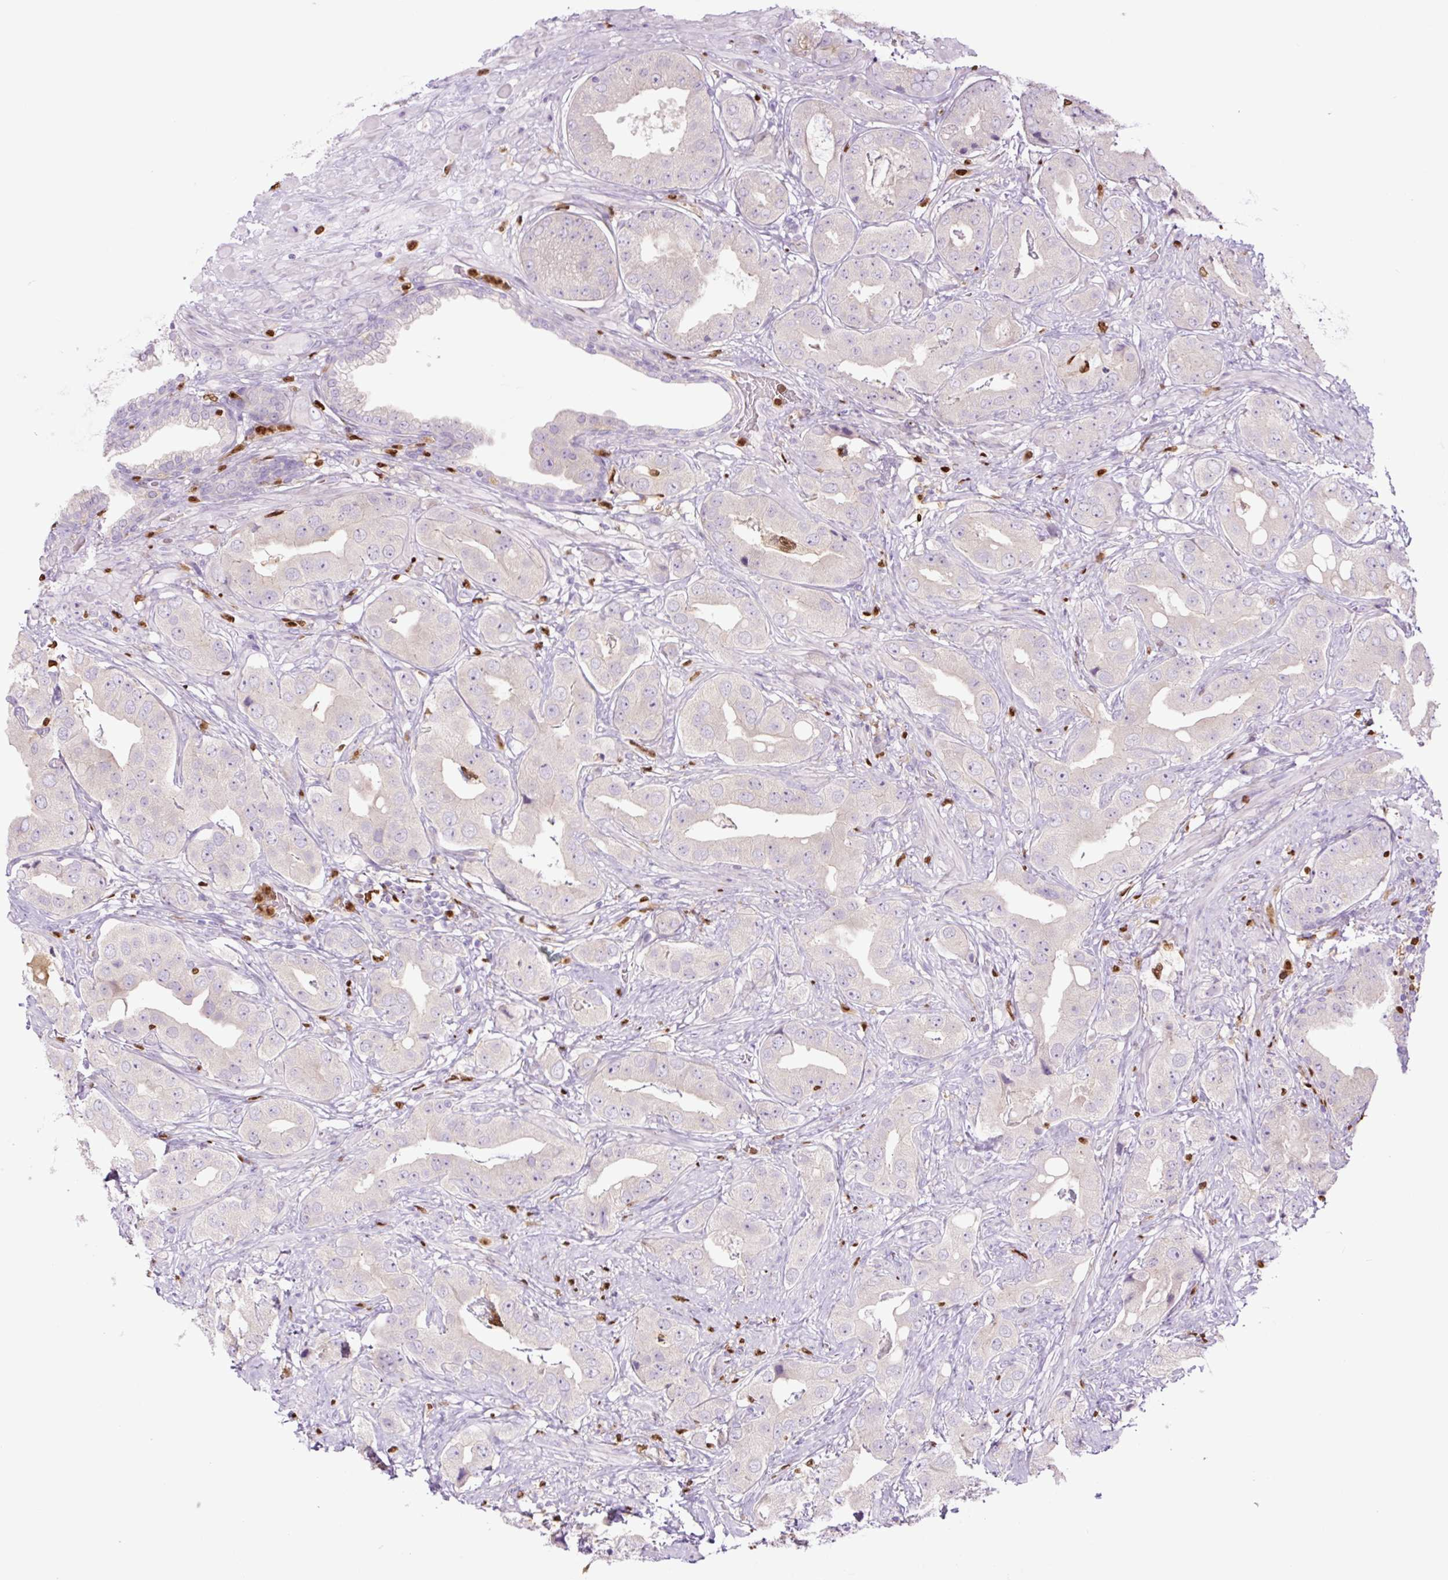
{"staining": {"intensity": "negative", "quantity": "none", "location": "none"}, "tissue": "prostate cancer", "cell_type": "Tumor cells", "image_type": "cancer", "snomed": [{"axis": "morphology", "description": "Adenocarcinoma, High grade"}, {"axis": "topography", "description": "Prostate"}], "caption": "Tumor cells are negative for protein expression in human prostate cancer (adenocarcinoma (high-grade)). Brightfield microscopy of immunohistochemistry (IHC) stained with DAB (brown) and hematoxylin (blue), captured at high magnification.", "gene": "SPI1", "patient": {"sex": "male", "age": 63}}